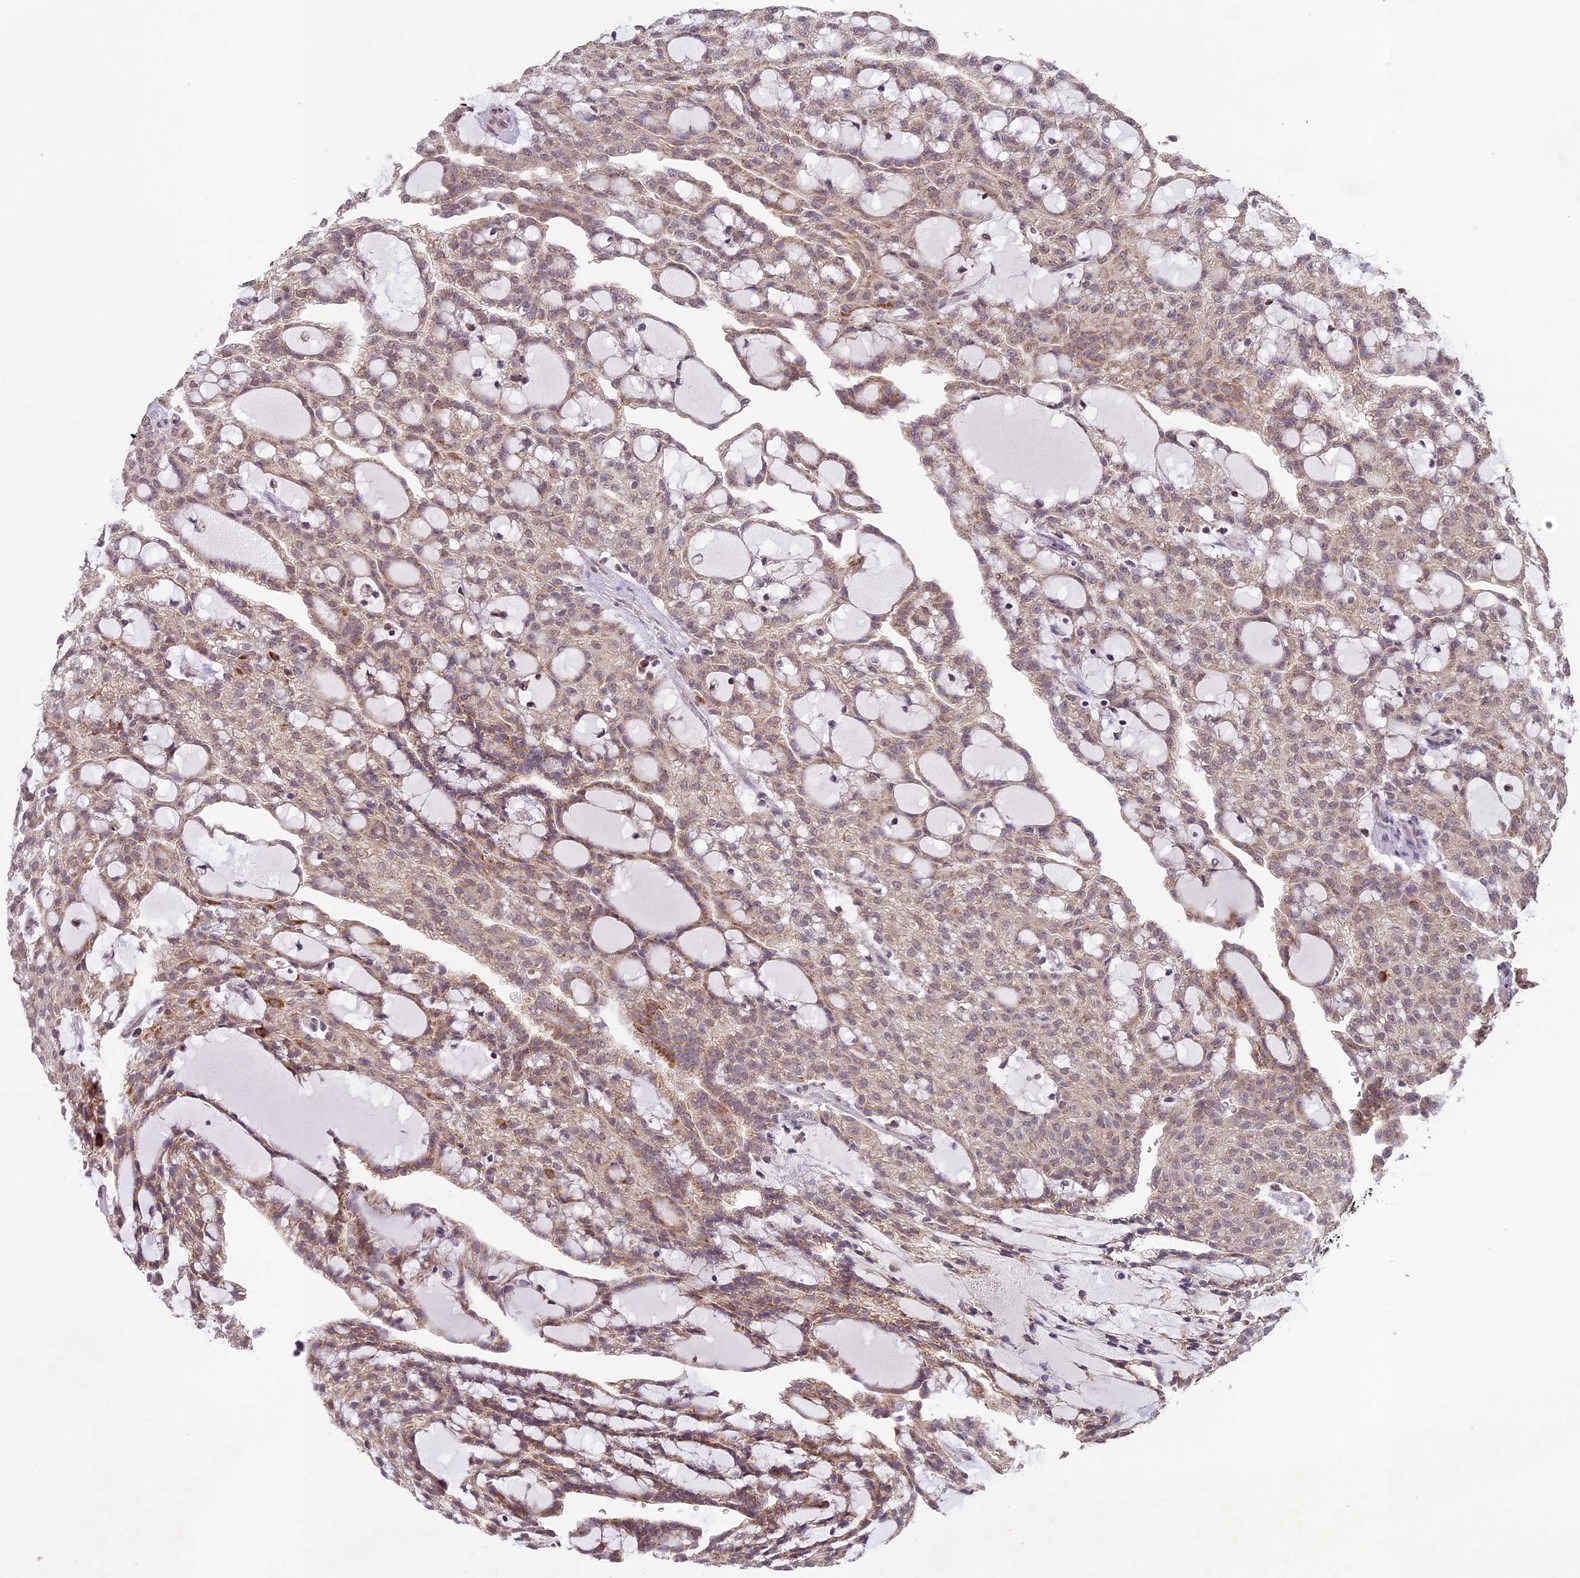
{"staining": {"intensity": "moderate", "quantity": "25%-75%", "location": "cytoplasmic/membranous"}, "tissue": "renal cancer", "cell_type": "Tumor cells", "image_type": "cancer", "snomed": [{"axis": "morphology", "description": "Adenocarcinoma, NOS"}, {"axis": "topography", "description": "Kidney"}], "caption": "DAB (3,3'-diaminobenzidine) immunohistochemical staining of renal cancer (adenocarcinoma) reveals moderate cytoplasmic/membranous protein staining in about 25%-75% of tumor cells.", "gene": "ERG28", "patient": {"sex": "male", "age": 63}}